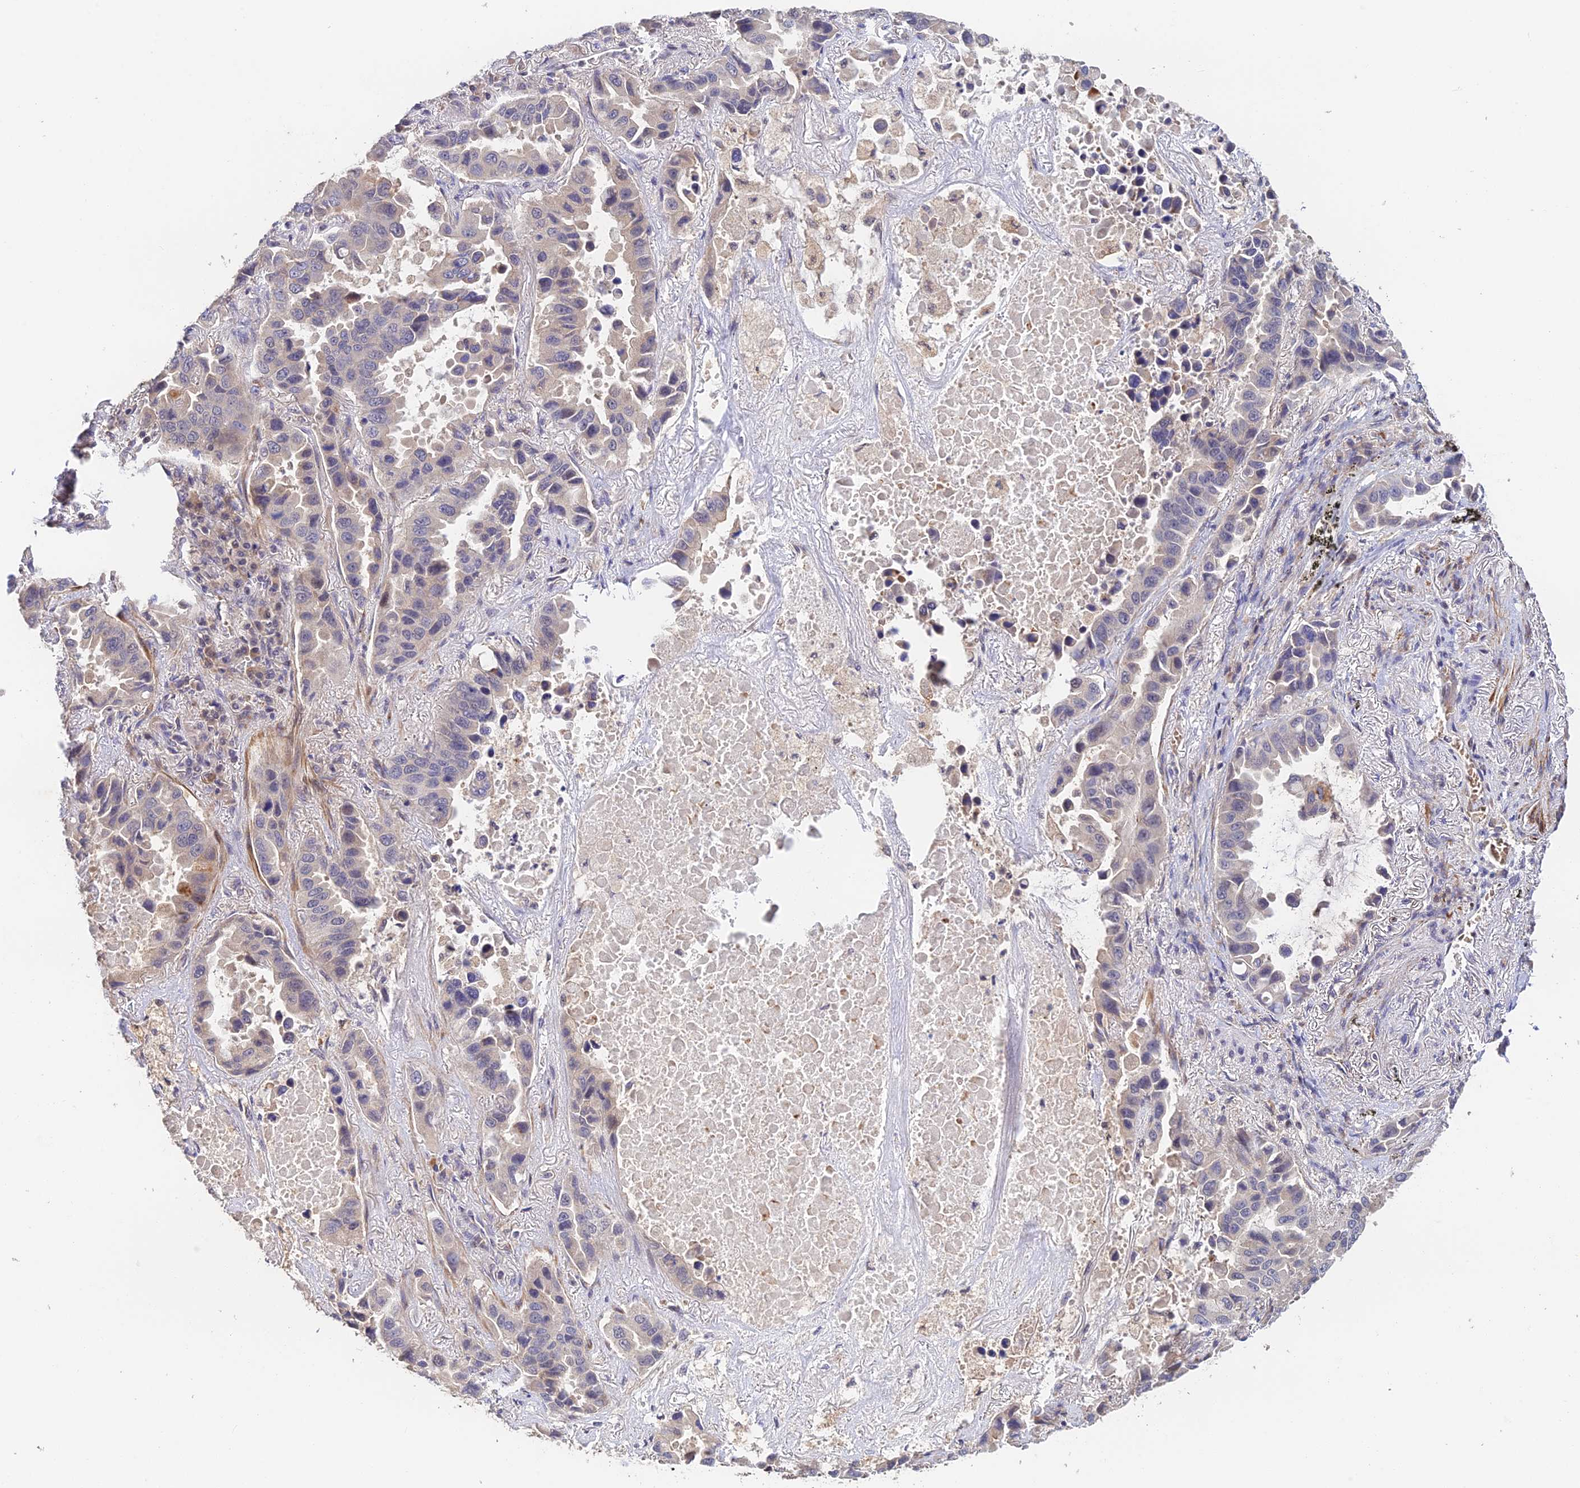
{"staining": {"intensity": "negative", "quantity": "none", "location": "none"}, "tissue": "lung cancer", "cell_type": "Tumor cells", "image_type": "cancer", "snomed": [{"axis": "morphology", "description": "Adenocarcinoma, NOS"}, {"axis": "topography", "description": "Lung"}], "caption": "Immunohistochemical staining of lung adenocarcinoma shows no significant positivity in tumor cells.", "gene": "CWH43", "patient": {"sex": "male", "age": 64}}